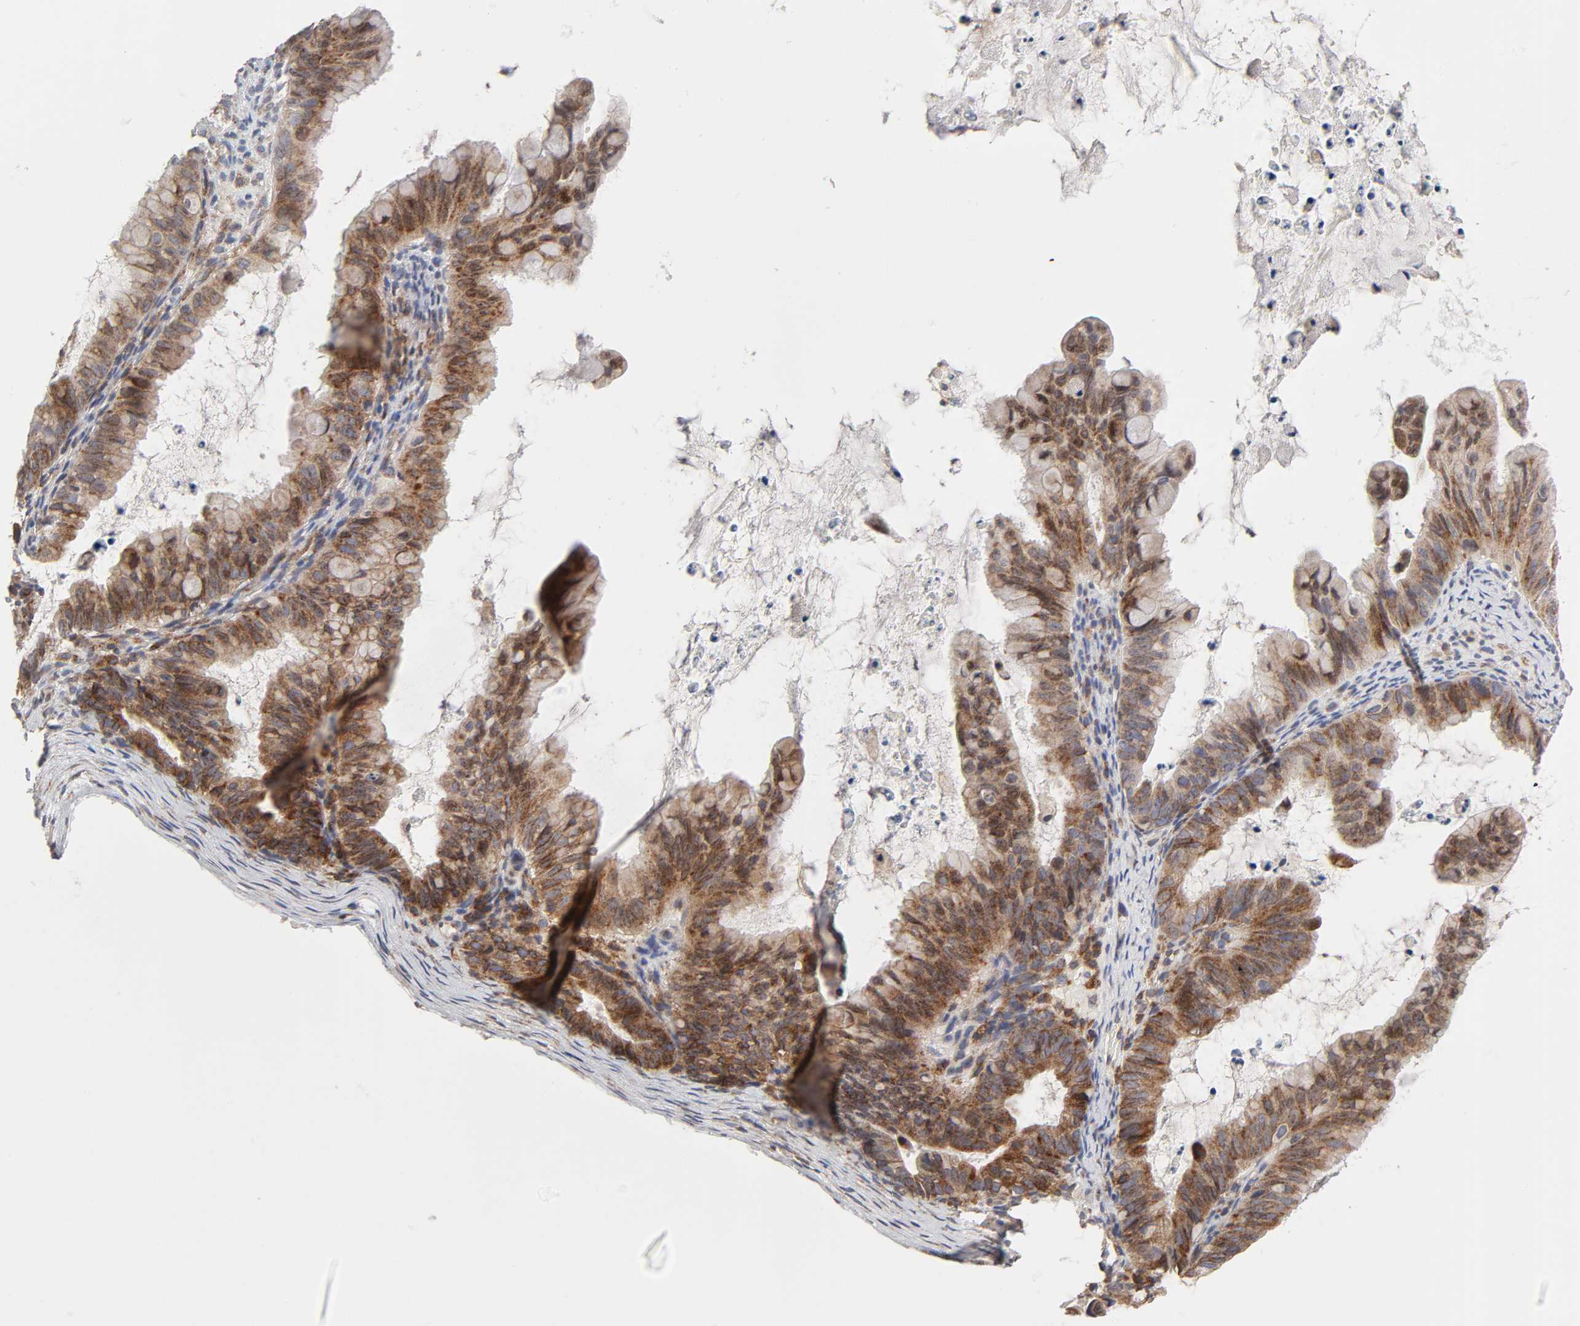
{"staining": {"intensity": "moderate", "quantity": ">75%", "location": "cytoplasmic/membranous"}, "tissue": "ovarian cancer", "cell_type": "Tumor cells", "image_type": "cancer", "snomed": [{"axis": "morphology", "description": "Cystadenocarcinoma, mucinous, NOS"}, {"axis": "topography", "description": "Ovary"}], "caption": "This histopathology image exhibits ovarian cancer (mucinous cystadenocarcinoma) stained with immunohistochemistry (IHC) to label a protein in brown. The cytoplasmic/membranous of tumor cells show moderate positivity for the protein. Nuclei are counter-stained blue.", "gene": "IL4R", "patient": {"sex": "female", "age": 36}}